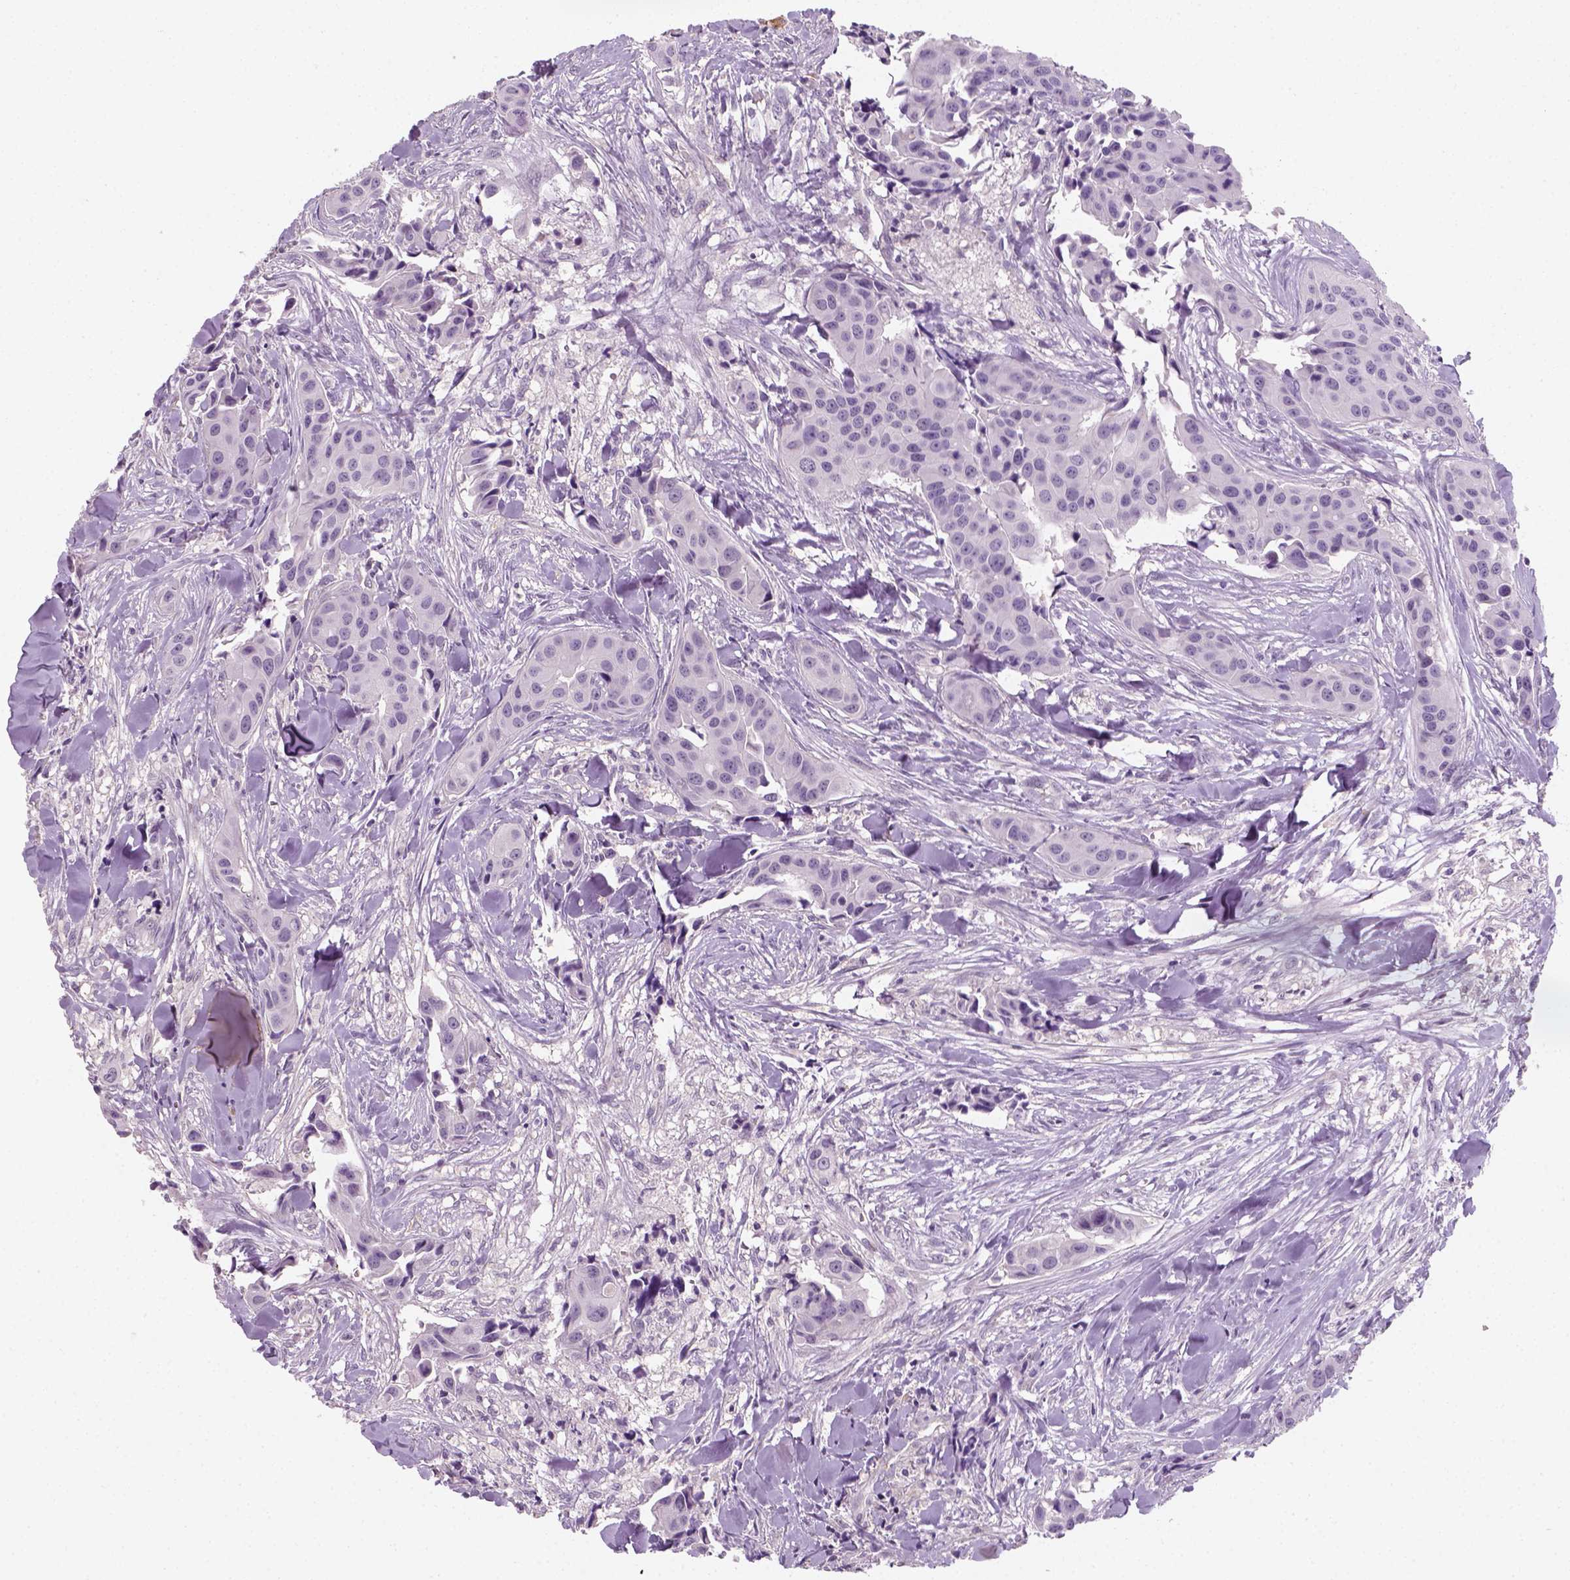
{"staining": {"intensity": "negative", "quantity": "none", "location": "none"}, "tissue": "head and neck cancer", "cell_type": "Tumor cells", "image_type": "cancer", "snomed": [{"axis": "morphology", "description": "Adenocarcinoma, NOS"}, {"axis": "topography", "description": "Head-Neck"}], "caption": "Tumor cells show no significant protein positivity in head and neck cancer.", "gene": "FAM163B", "patient": {"sex": "male", "age": 76}}